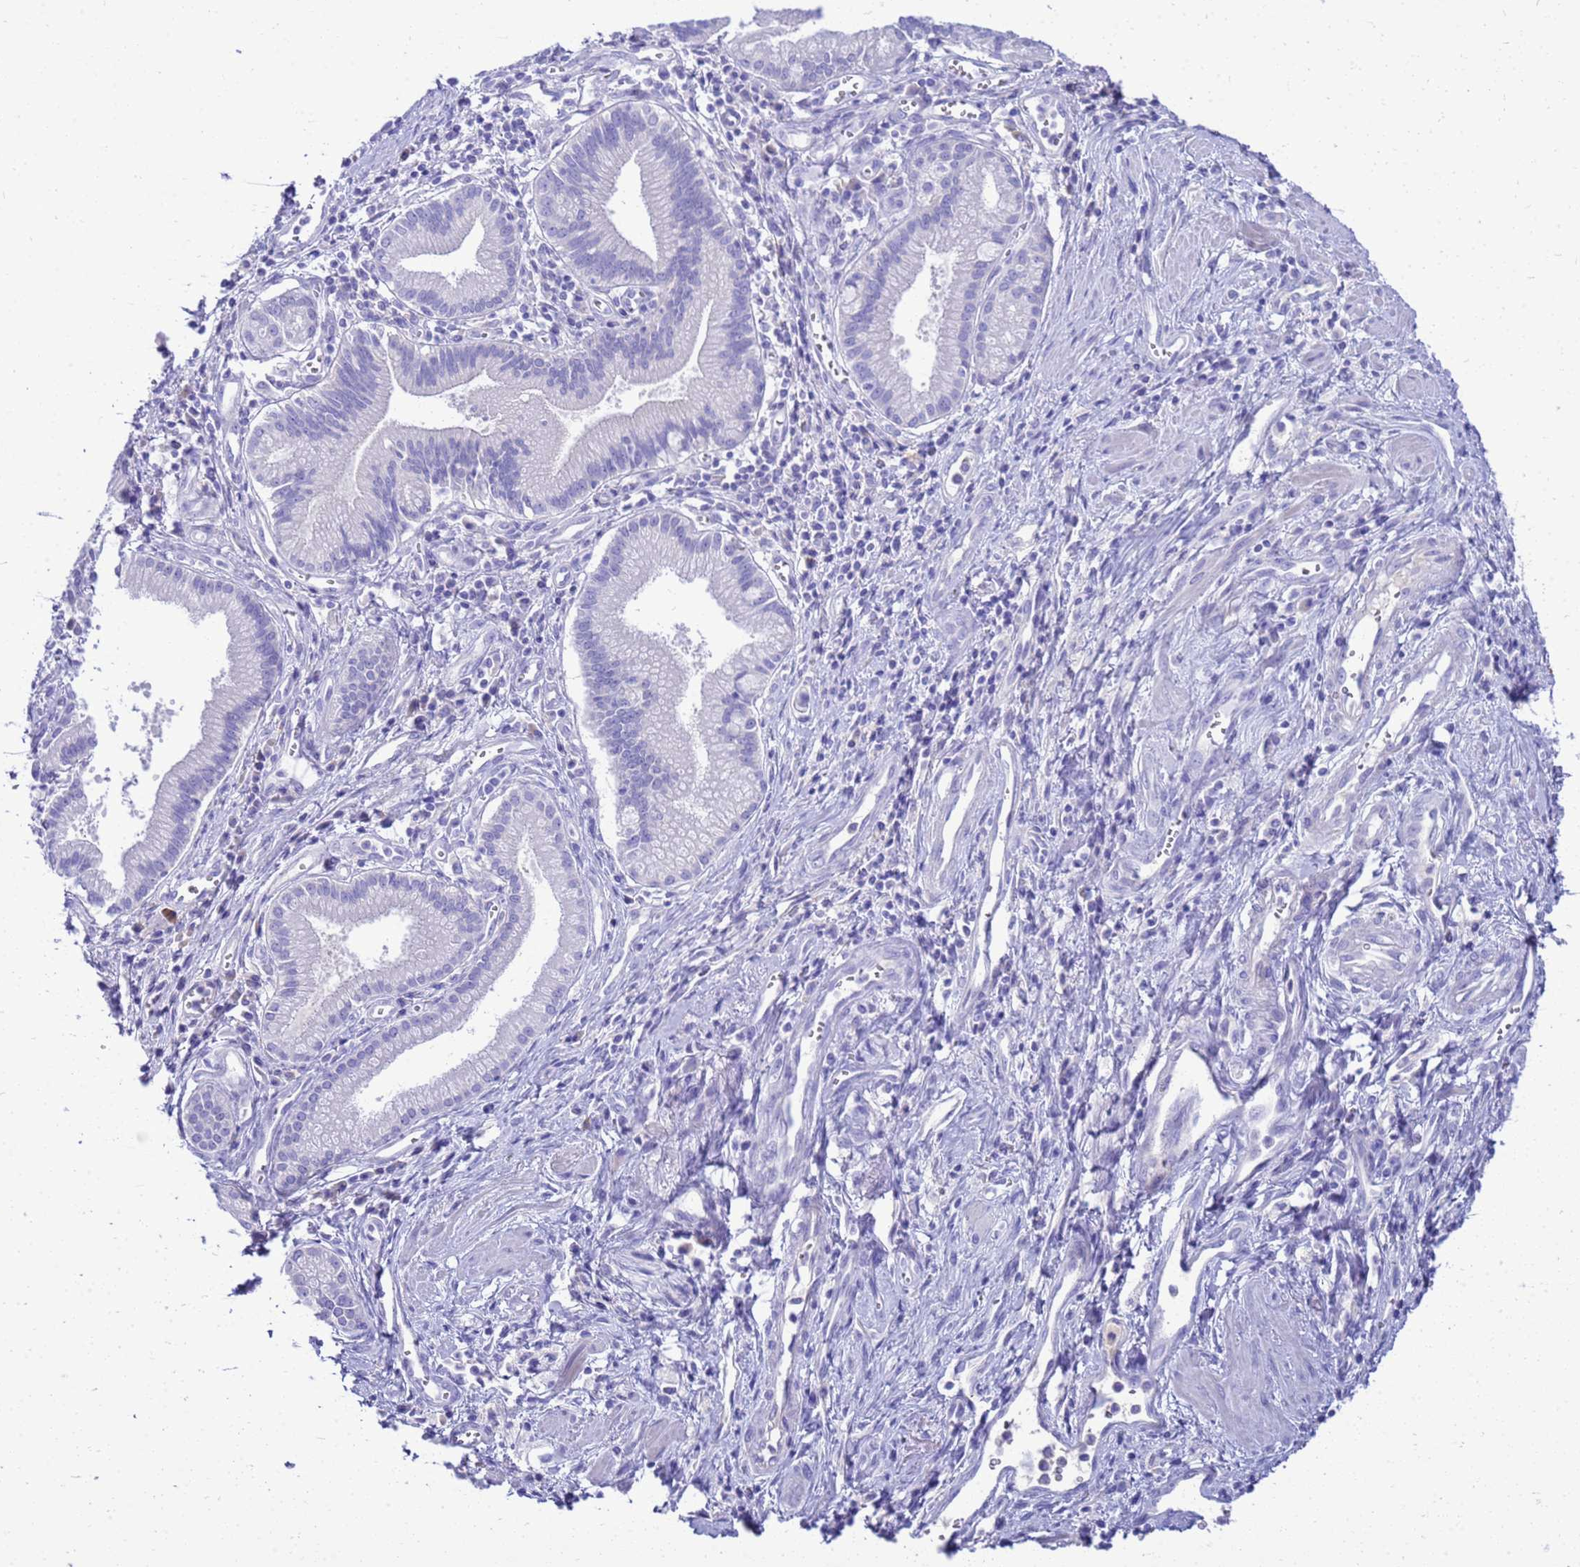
{"staining": {"intensity": "negative", "quantity": "none", "location": "none"}, "tissue": "pancreatic cancer", "cell_type": "Tumor cells", "image_type": "cancer", "snomed": [{"axis": "morphology", "description": "Adenocarcinoma, NOS"}, {"axis": "topography", "description": "Pancreas"}], "caption": "Pancreatic cancer was stained to show a protein in brown. There is no significant expression in tumor cells.", "gene": "SYCN", "patient": {"sex": "male", "age": 78}}